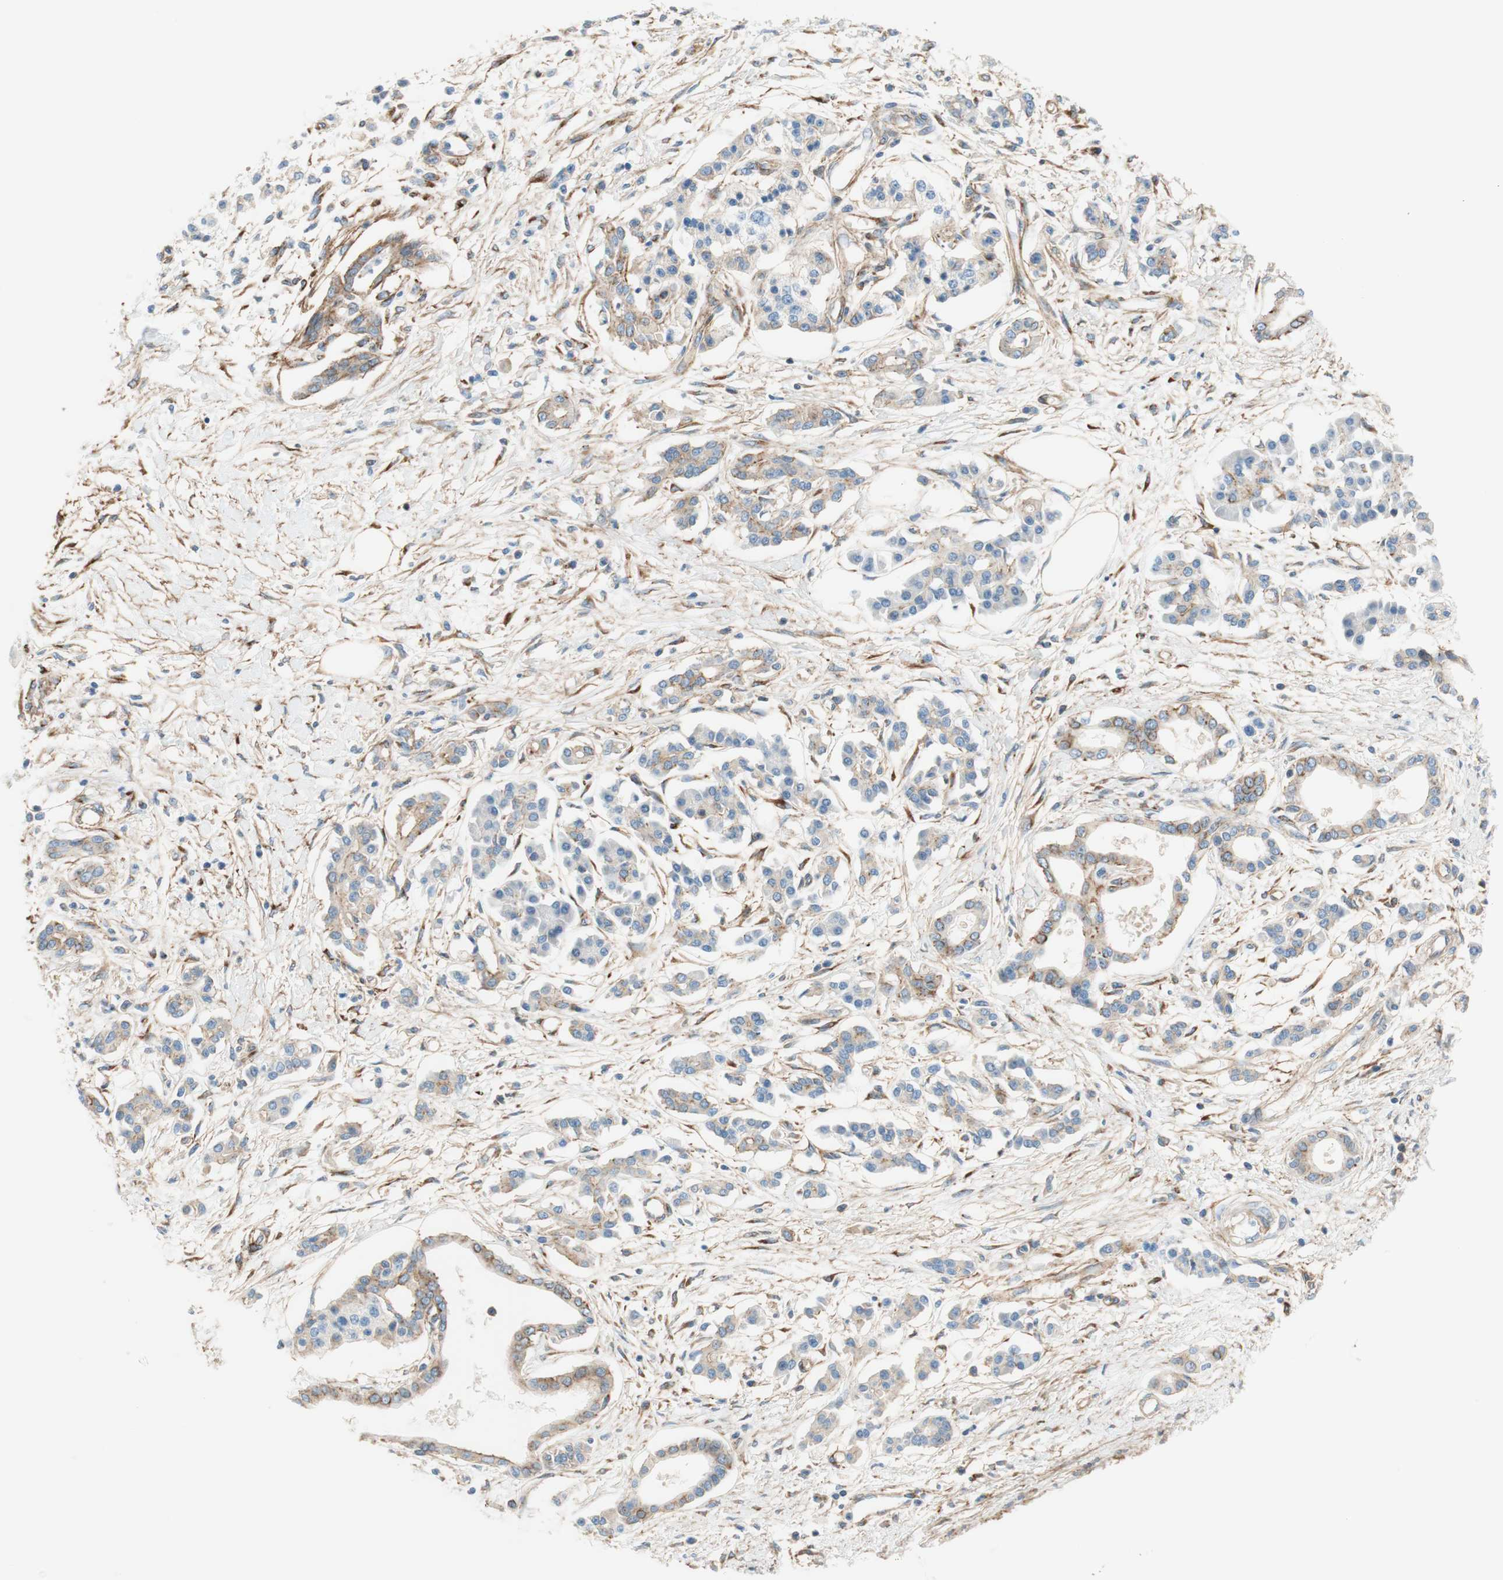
{"staining": {"intensity": "moderate", "quantity": "25%-75%", "location": "cytoplasmic/membranous"}, "tissue": "pancreatic cancer", "cell_type": "Tumor cells", "image_type": "cancer", "snomed": [{"axis": "morphology", "description": "Adenocarcinoma, NOS"}, {"axis": "topography", "description": "Pancreas"}], "caption": "A medium amount of moderate cytoplasmic/membranous expression is identified in approximately 25%-75% of tumor cells in pancreatic adenocarcinoma tissue. (IHC, brightfield microscopy, high magnification).", "gene": "VPS26A", "patient": {"sex": "male", "age": 56}}